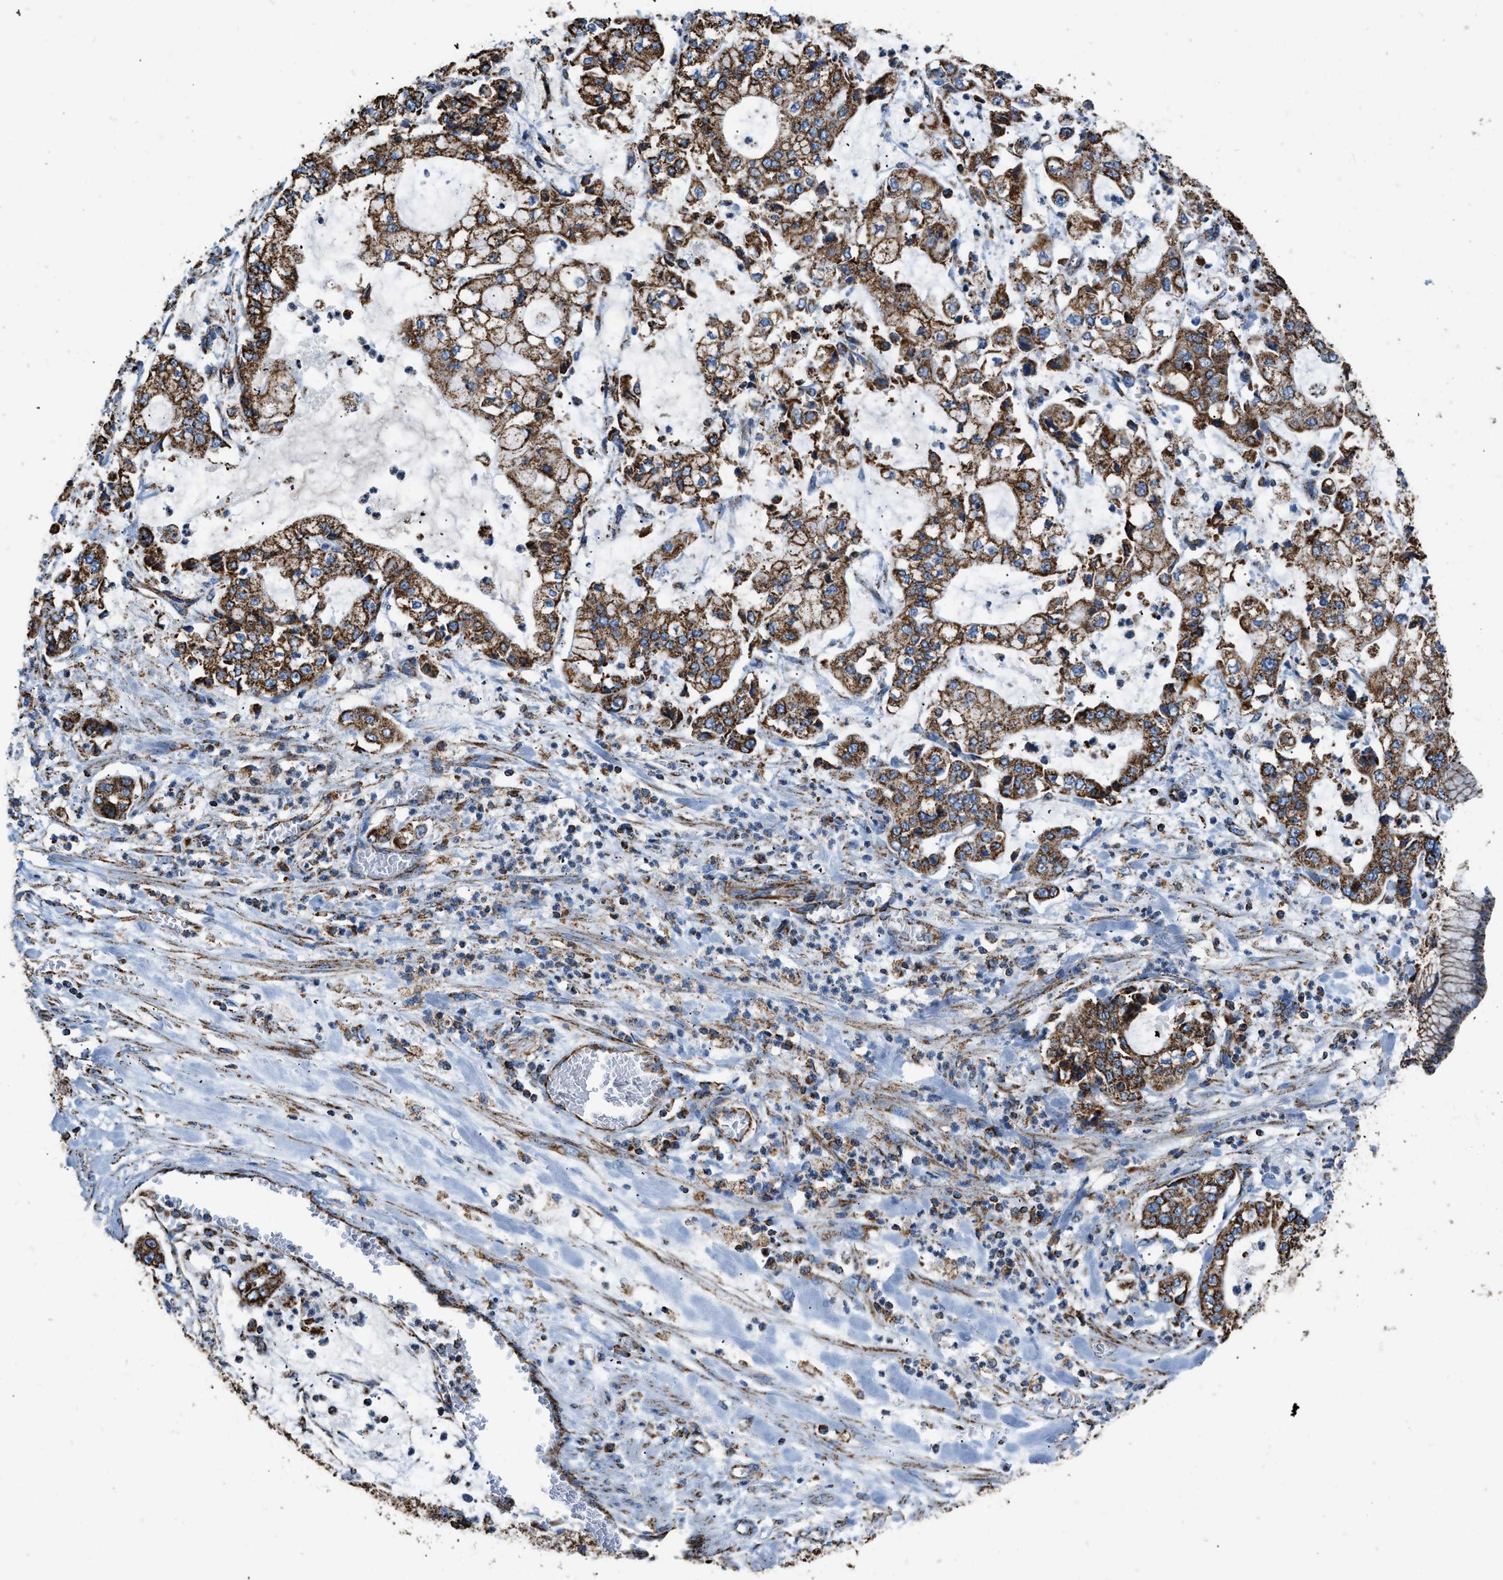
{"staining": {"intensity": "strong", "quantity": ">75%", "location": "cytoplasmic/membranous"}, "tissue": "stomach cancer", "cell_type": "Tumor cells", "image_type": "cancer", "snomed": [{"axis": "morphology", "description": "Adenocarcinoma, NOS"}, {"axis": "topography", "description": "Stomach"}], "caption": "Stomach adenocarcinoma stained for a protein shows strong cytoplasmic/membranous positivity in tumor cells.", "gene": "IRX6", "patient": {"sex": "male", "age": 76}}